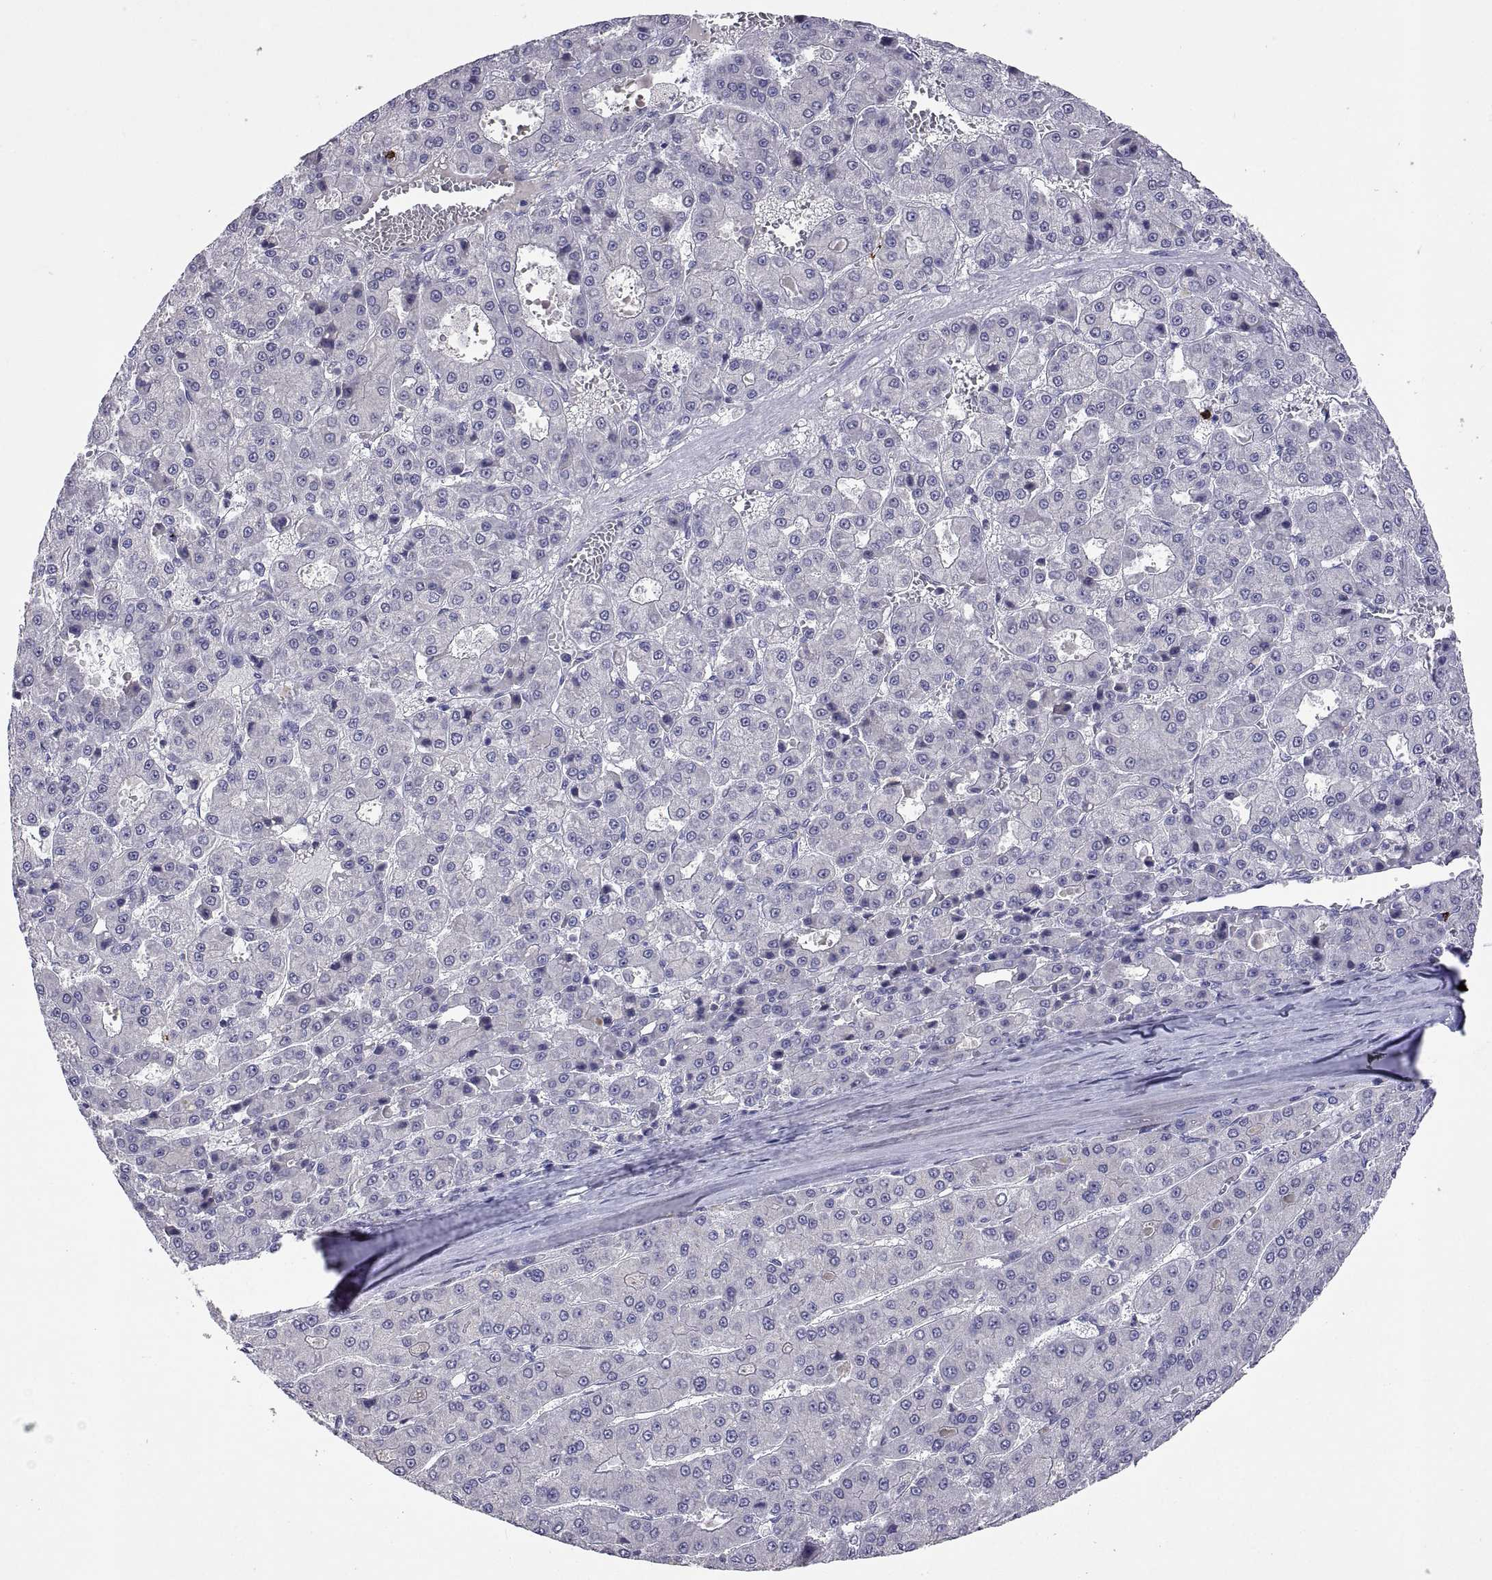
{"staining": {"intensity": "negative", "quantity": "none", "location": "none"}, "tissue": "liver cancer", "cell_type": "Tumor cells", "image_type": "cancer", "snomed": [{"axis": "morphology", "description": "Carcinoma, Hepatocellular, NOS"}, {"axis": "topography", "description": "Liver"}], "caption": "Tumor cells show no significant expression in liver cancer.", "gene": "MS4A1", "patient": {"sex": "male", "age": 70}}